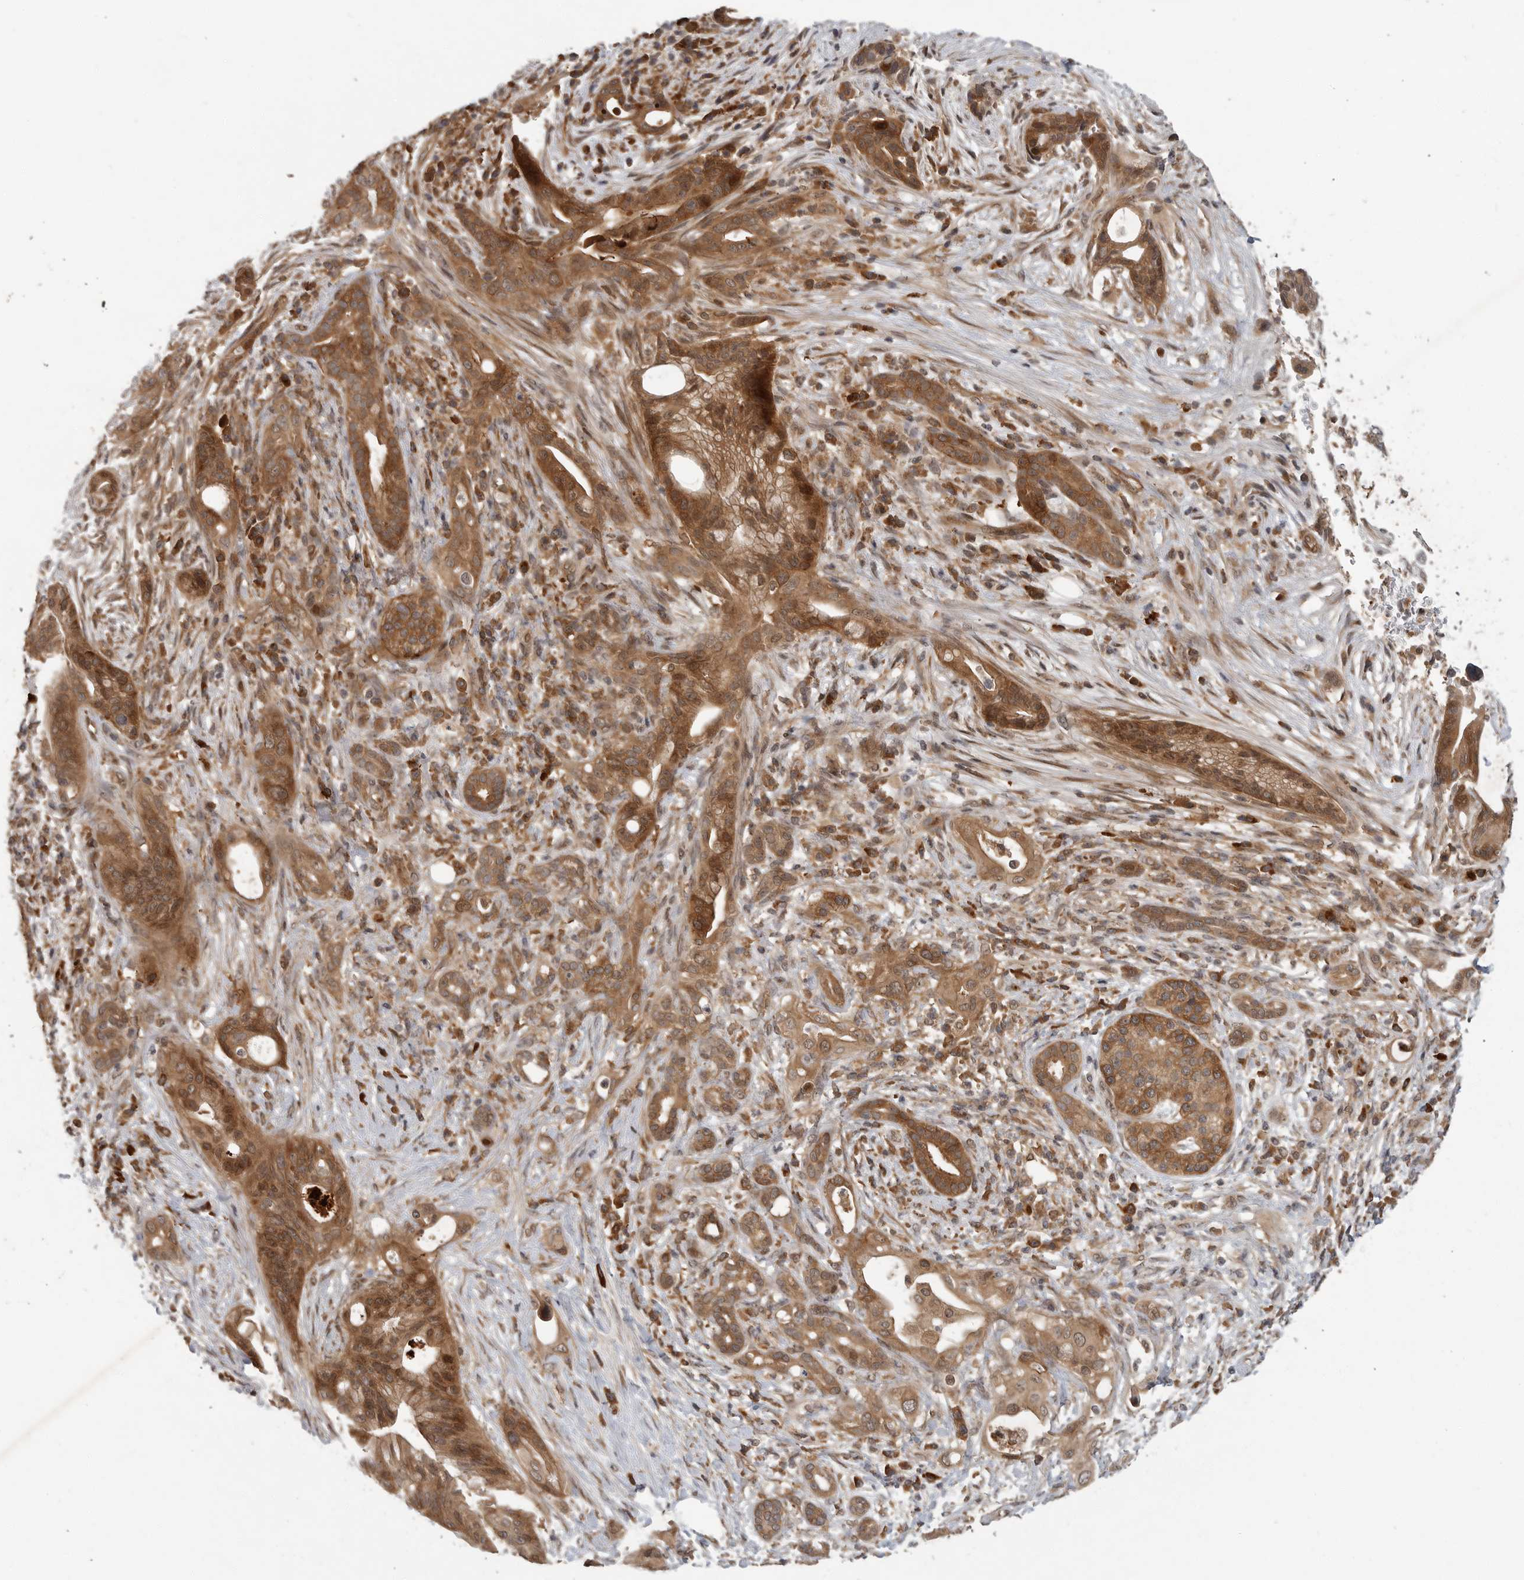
{"staining": {"intensity": "moderate", "quantity": ">75%", "location": "cytoplasmic/membranous"}, "tissue": "pancreatic cancer", "cell_type": "Tumor cells", "image_type": "cancer", "snomed": [{"axis": "morphology", "description": "Adenocarcinoma, NOS"}, {"axis": "topography", "description": "Pancreas"}], "caption": "Immunohistochemistry (IHC) micrograph of pancreatic adenocarcinoma stained for a protein (brown), which shows medium levels of moderate cytoplasmic/membranous expression in approximately >75% of tumor cells.", "gene": "OSBPL9", "patient": {"sex": "male", "age": 58}}